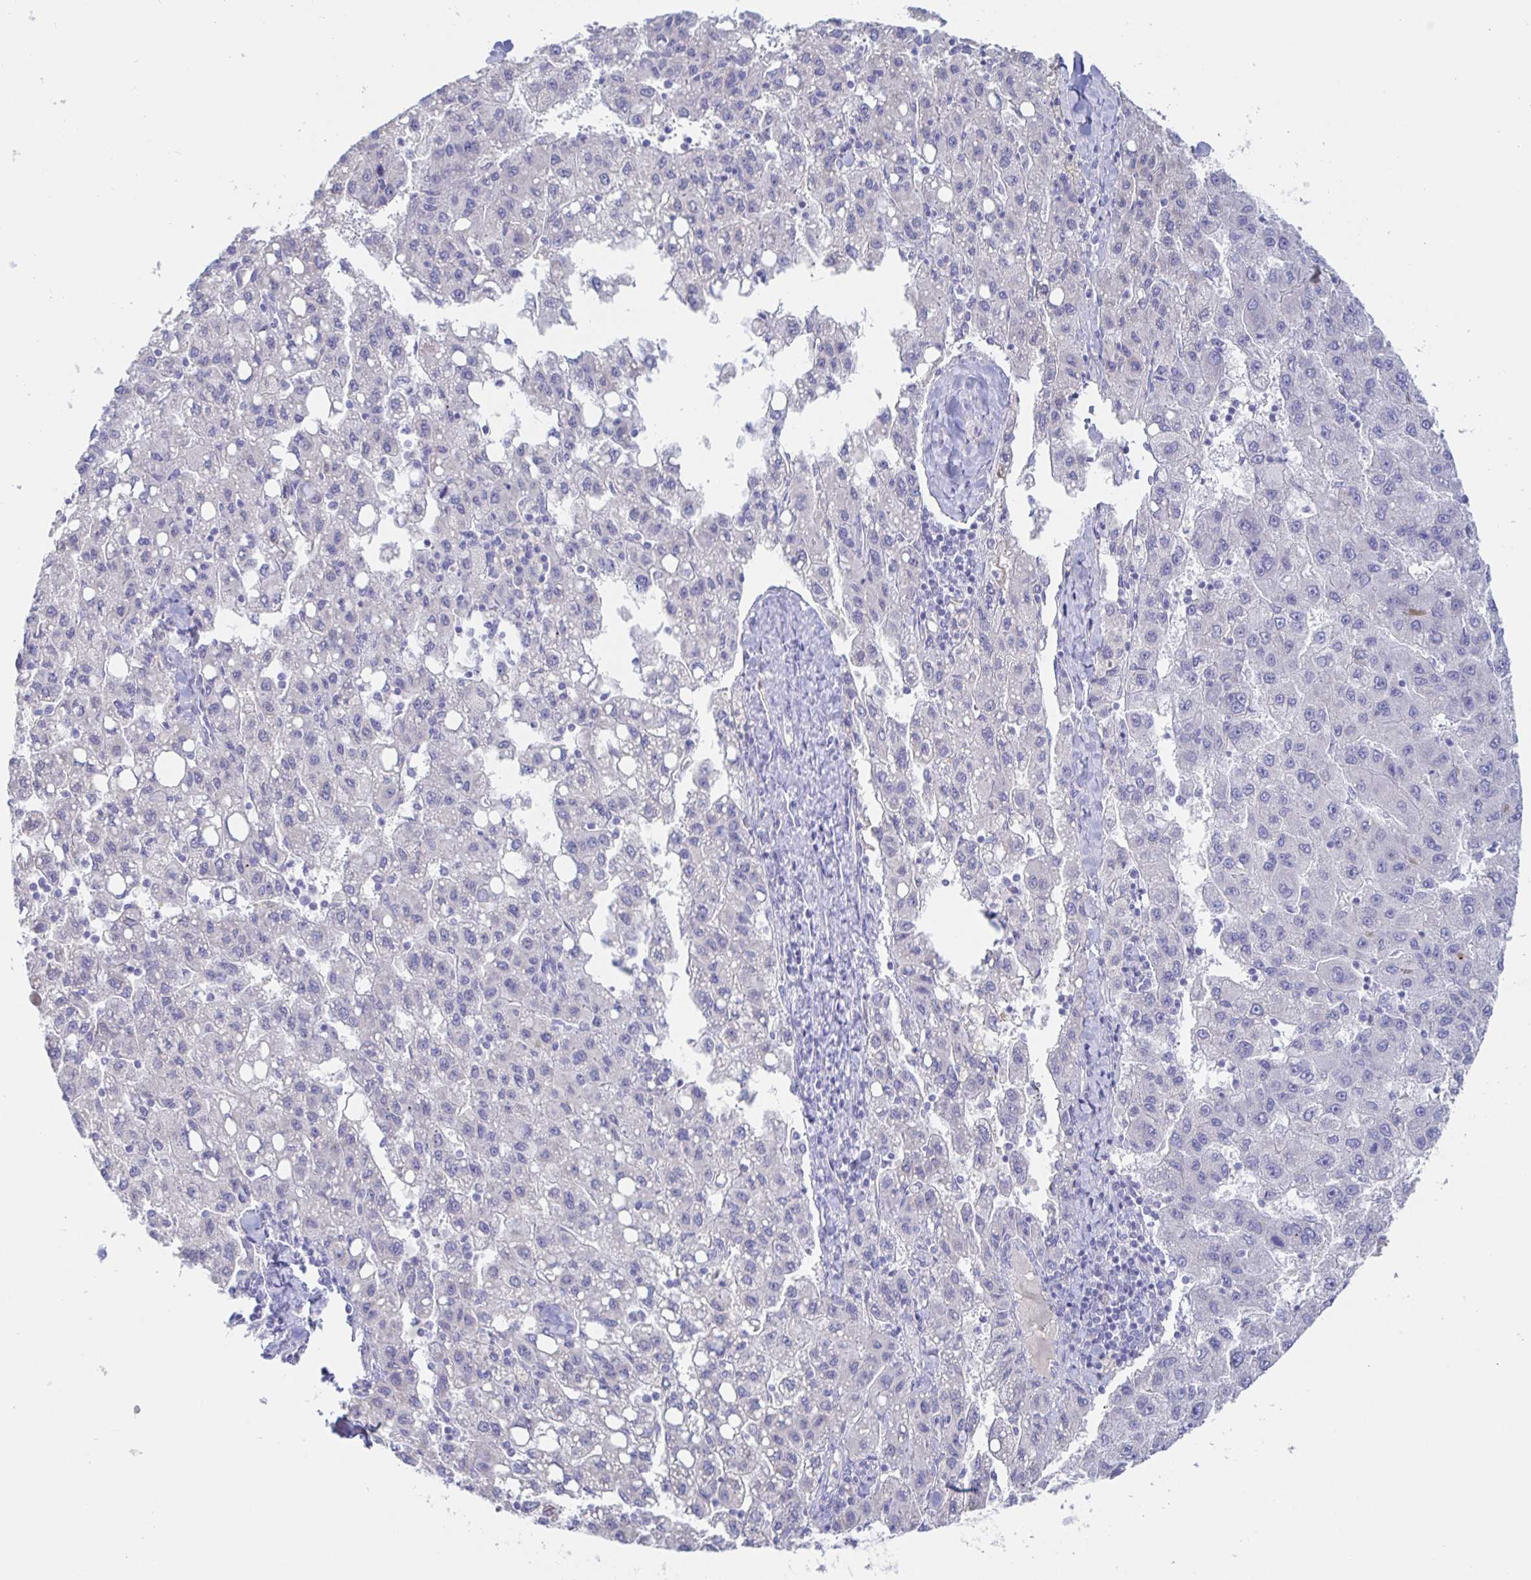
{"staining": {"intensity": "negative", "quantity": "none", "location": "none"}, "tissue": "liver cancer", "cell_type": "Tumor cells", "image_type": "cancer", "snomed": [{"axis": "morphology", "description": "Carcinoma, Hepatocellular, NOS"}, {"axis": "topography", "description": "Liver"}], "caption": "An image of human hepatocellular carcinoma (liver) is negative for staining in tumor cells. (Stains: DAB (3,3'-diaminobenzidine) IHC with hematoxylin counter stain, Microscopy: brightfield microscopy at high magnification).", "gene": "SIAH3", "patient": {"sex": "female", "age": 82}}